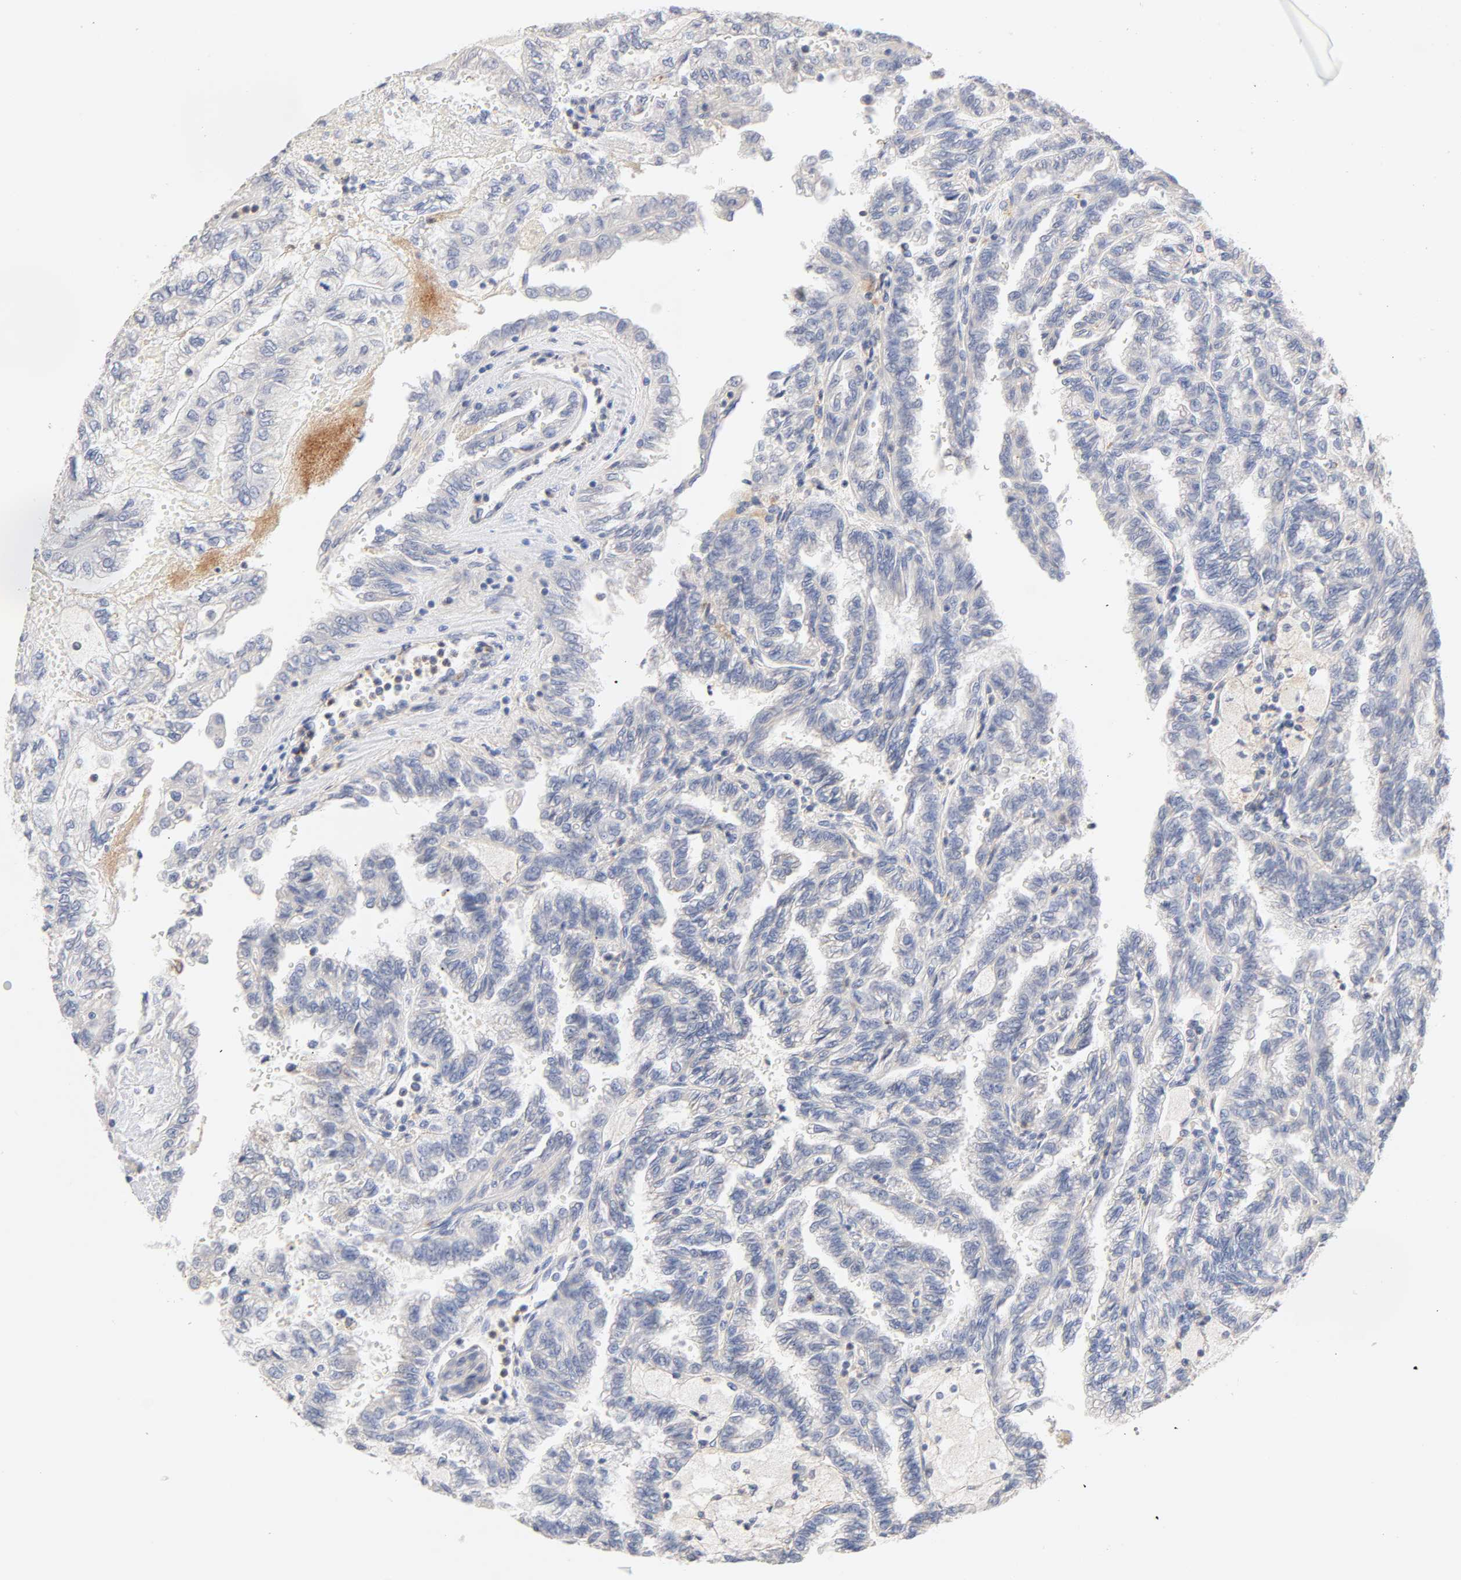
{"staining": {"intensity": "negative", "quantity": "none", "location": "none"}, "tissue": "renal cancer", "cell_type": "Tumor cells", "image_type": "cancer", "snomed": [{"axis": "morphology", "description": "Inflammation, NOS"}, {"axis": "morphology", "description": "Adenocarcinoma, NOS"}, {"axis": "topography", "description": "Kidney"}], "caption": "IHC histopathology image of human renal adenocarcinoma stained for a protein (brown), which exhibits no staining in tumor cells.", "gene": "STRN3", "patient": {"sex": "male", "age": 68}}